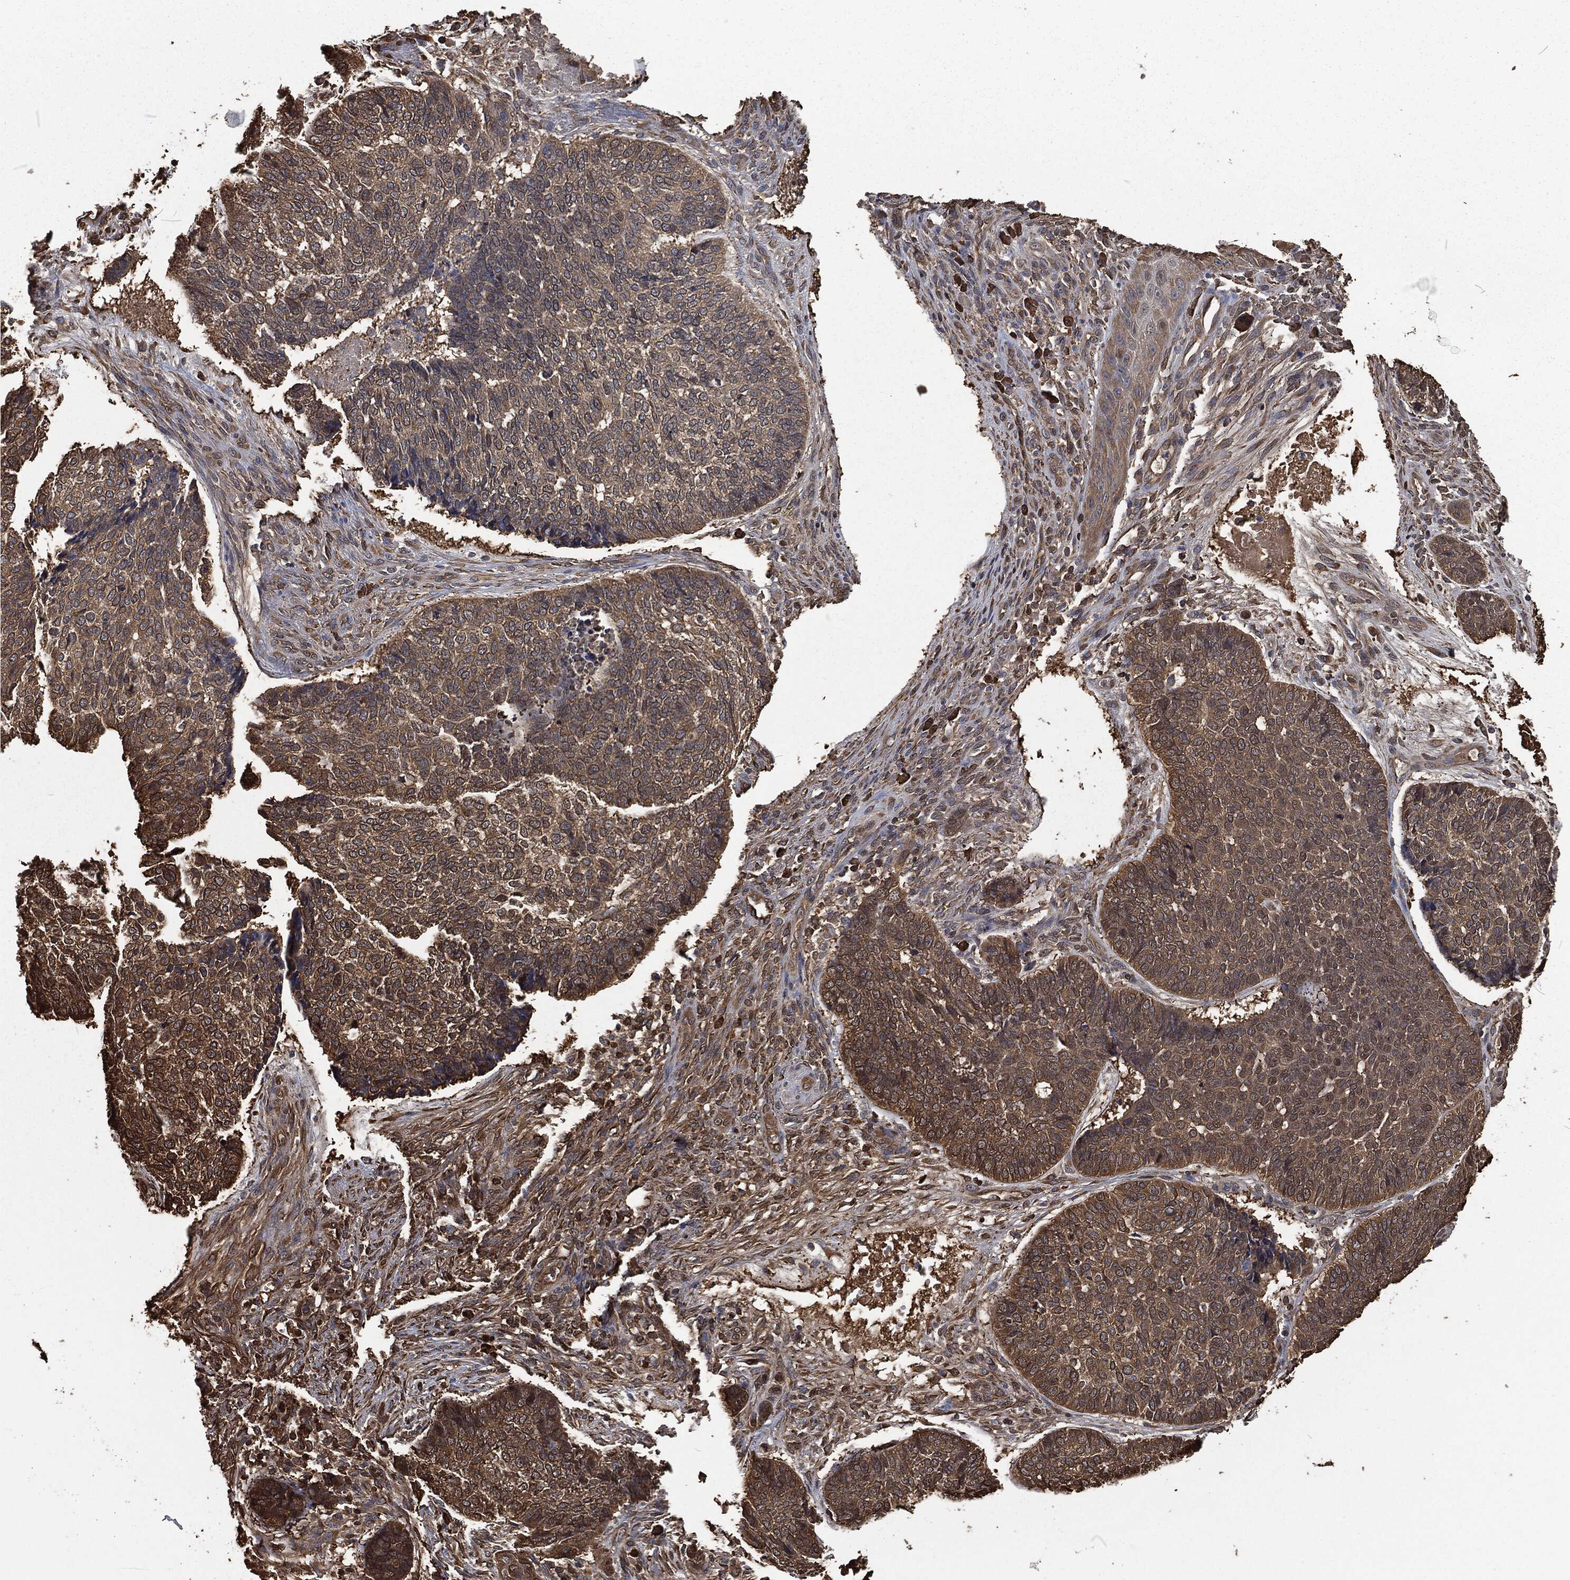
{"staining": {"intensity": "moderate", "quantity": "25%-75%", "location": "cytoplasmic/membranous"}, "tissue": "skin cancer", "cell_type": "Tumor cells", "image_type": "cancer", "snomed": [{"axis": "morphology", "description": "Basal cell carcinoma"}, {"axis": "topography", "description": "Skin"}], "caption": "Human skin basal cell carcinoma stained for a protein (brown) exhibits moderate cytoplasmic/membranous positive expression in approximately 25%-75% of tumor cells.", "gene": "PRDX4", "patient": {"sex": "male", "age": 86}}